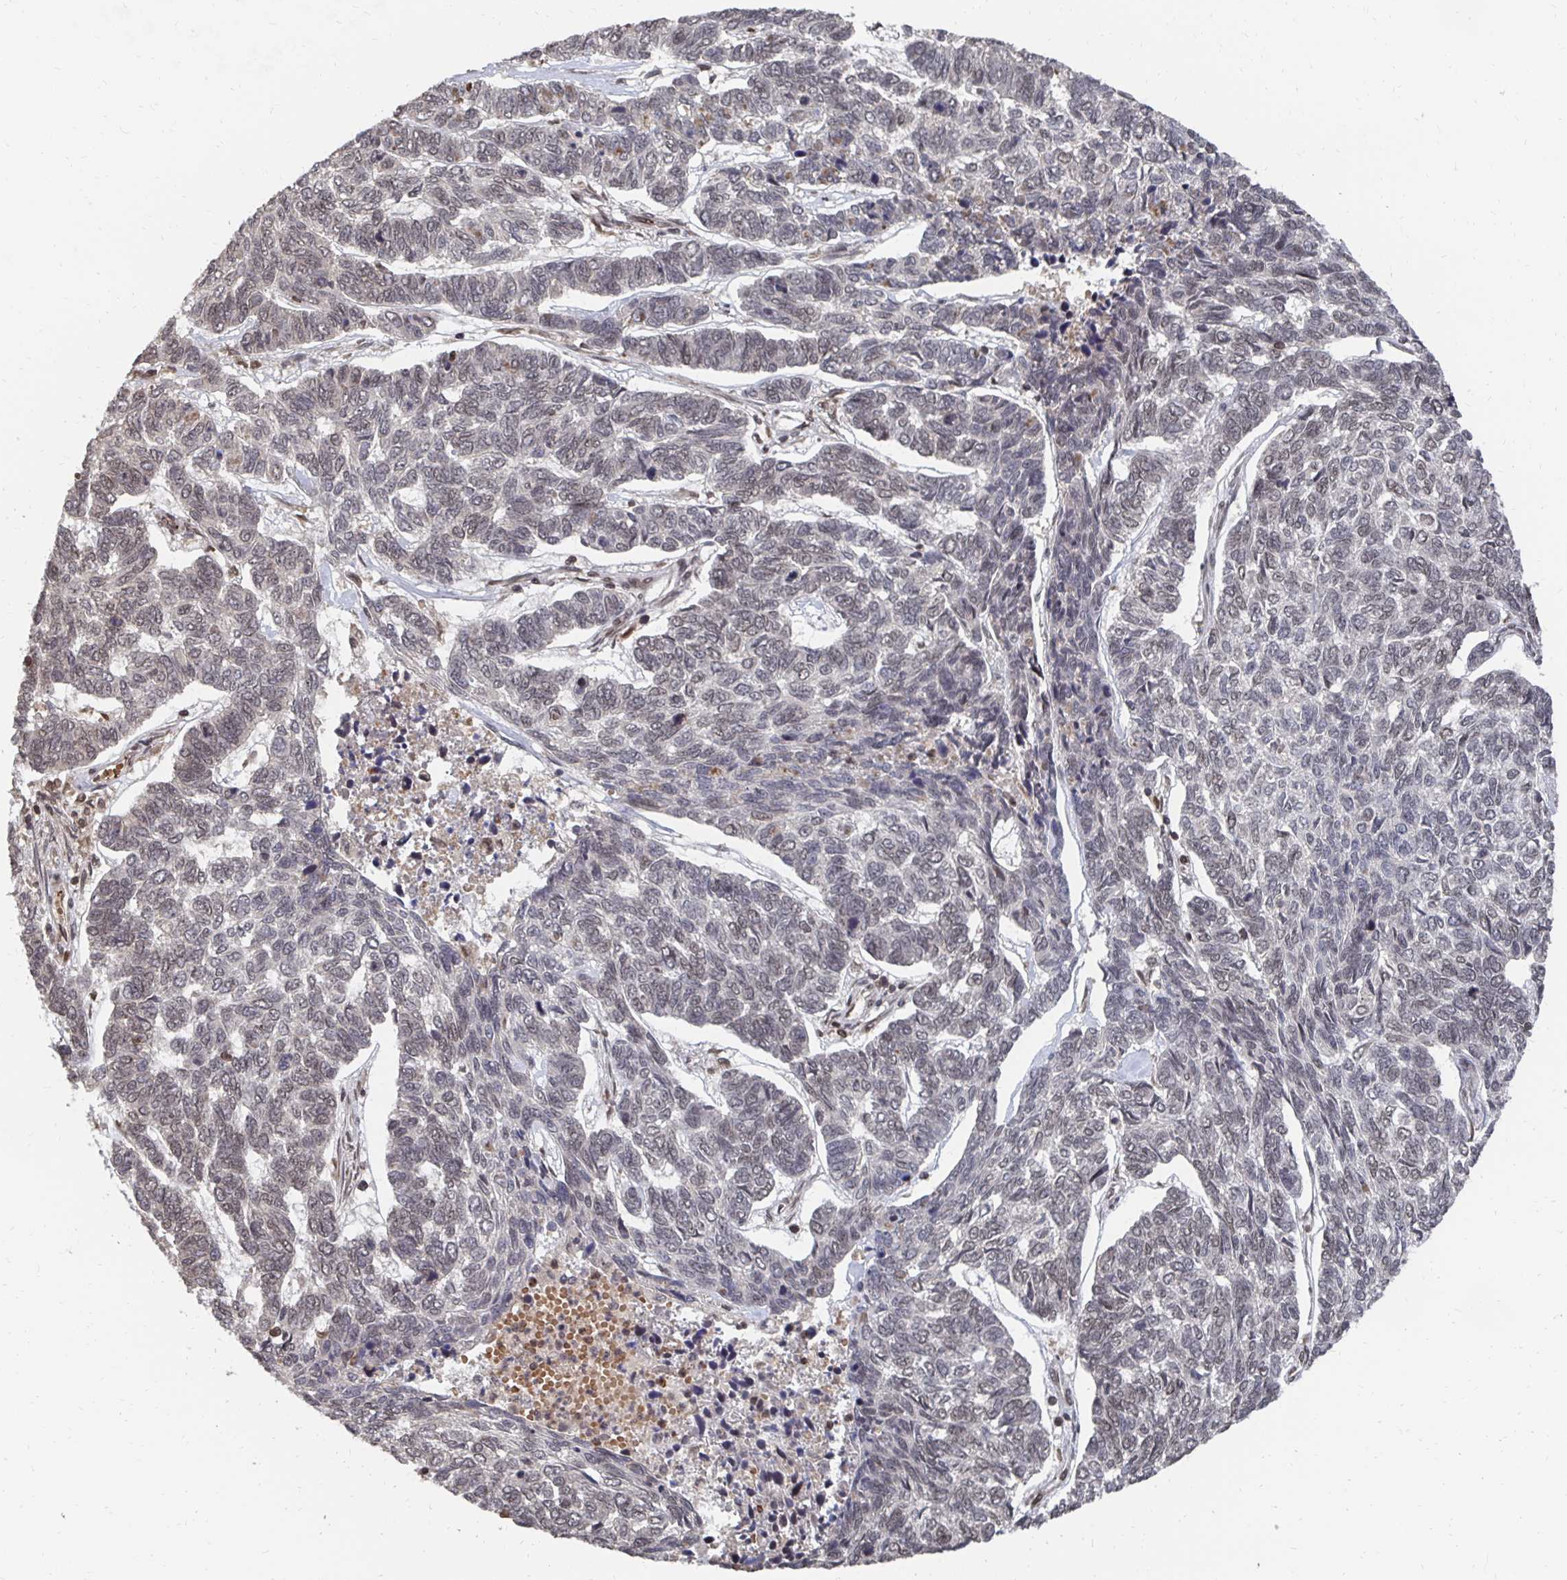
{"staining": {"intensity": "moderate", "quantity": "25%-75%", "location": "nuclear"}, "tissue": "skin cancer", "cell_type": "Tumor cells", "image_type": "cancer", "snomed": [{"axis": "morphology", "description": "Basal cell carcinoma"}, {"axis": "topography", "description": "Skin"}], "caption": "An immunohistochemistry histopathology image of tumor tissue is shown. Protein staining in brown highlights moderate nuclear positivity in basal cell carcinoma (skin) within tumor cells. The staining was performed using DAB, with brown indicating positive protein expression. Nuclei are stained blue with hematoxylin.", "gene": "GTF3C6", "patient": {"sex": "female", "age": 65}}